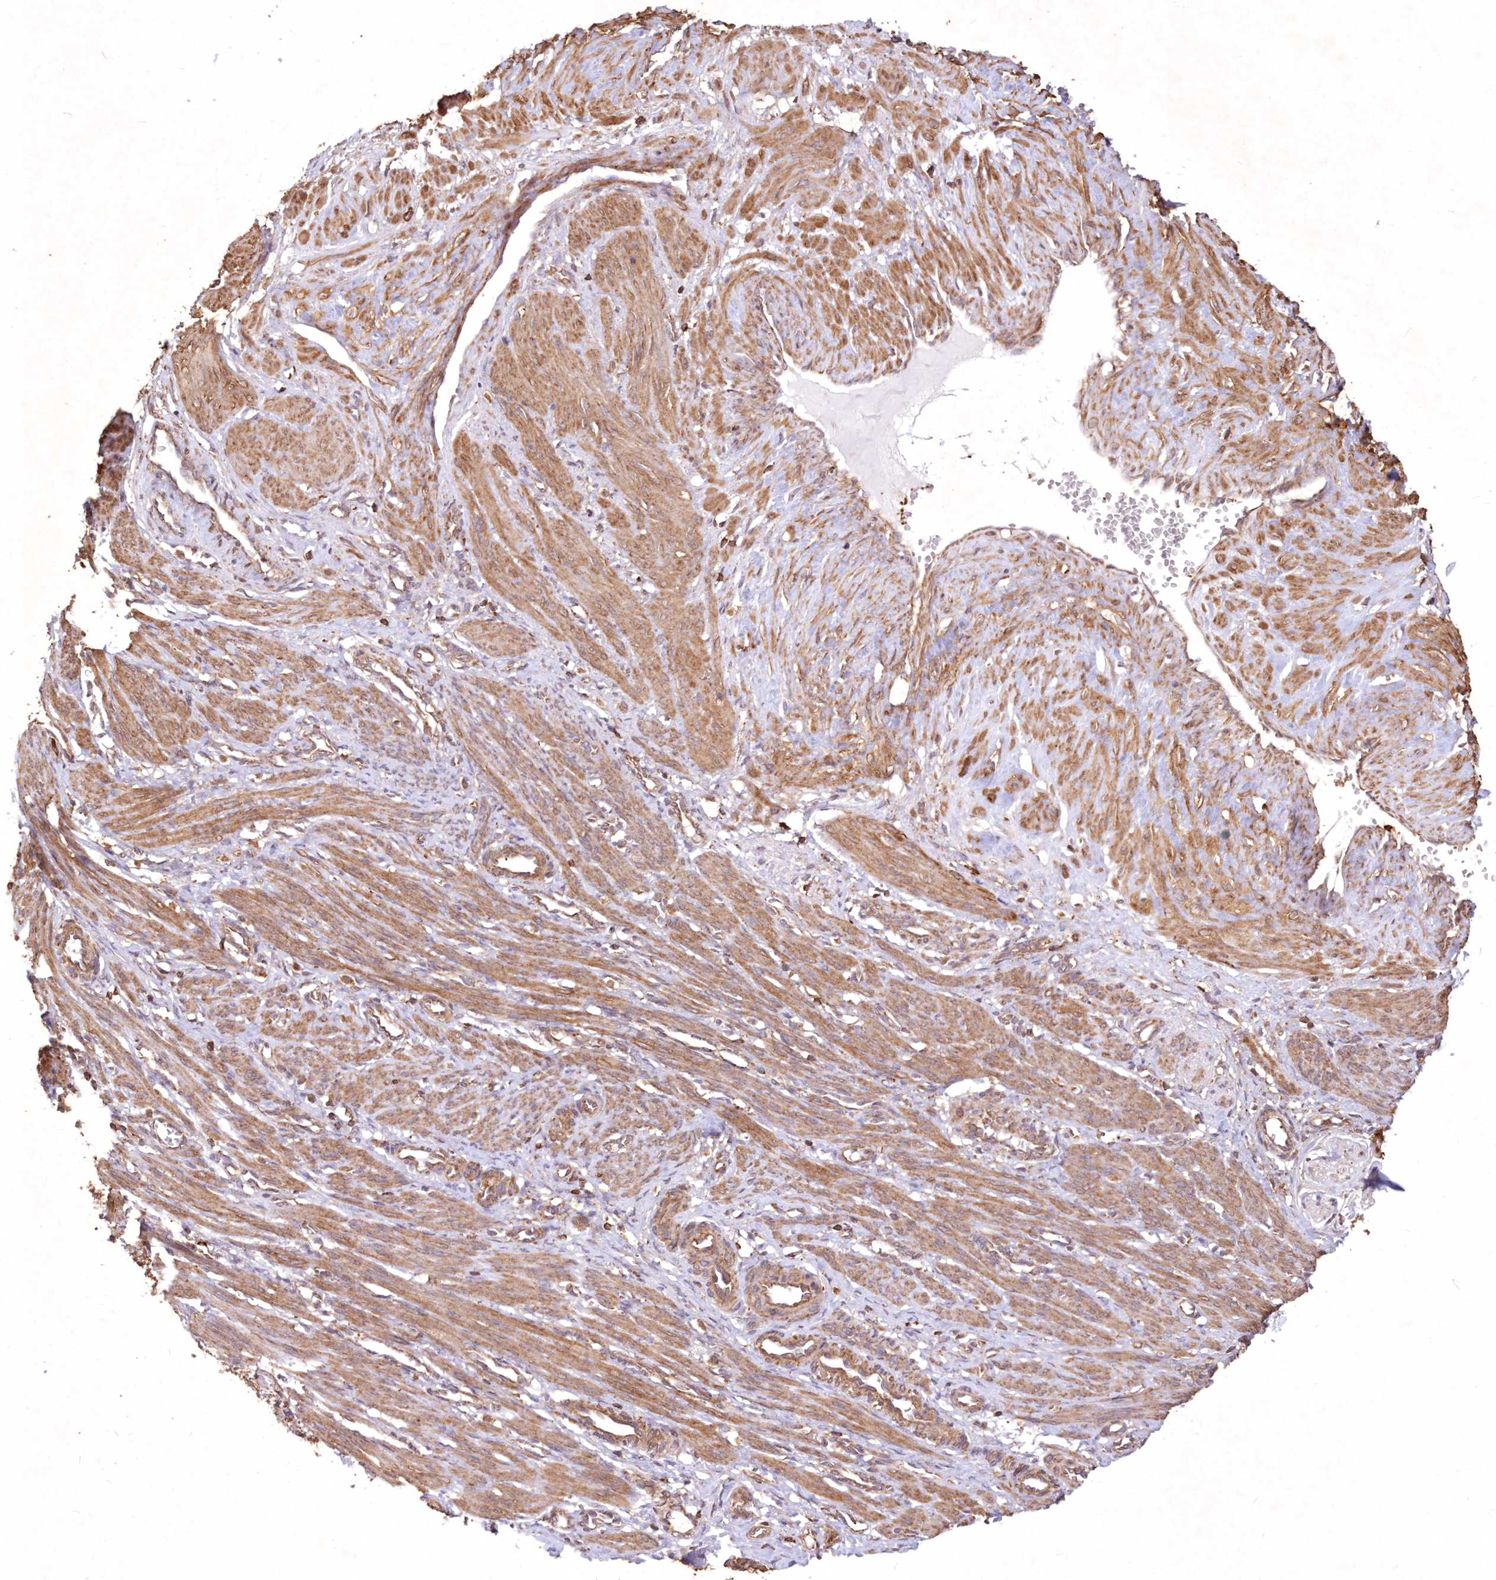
{"staining": {"intensity": "moderate", "quantity": ">75%", "location": "cytoplasmic/membranous"}, "tissue": "smooth muscle", "cell_type": "Smooth muscle cells", "image_type": "normal", "snomed": [{"axis": "morphology", "description": "Normal tissue, NOS"}, {"axis": "topography", "description": "Endometrium"}], "caption": "Smooth muscle cells demonstrate moderate cytoplasmic/membranous positivity in about >75% of cells in benign smooth muscle.", "gene": "TMEM139", "patient": {"sex": "female", "age": 33}}